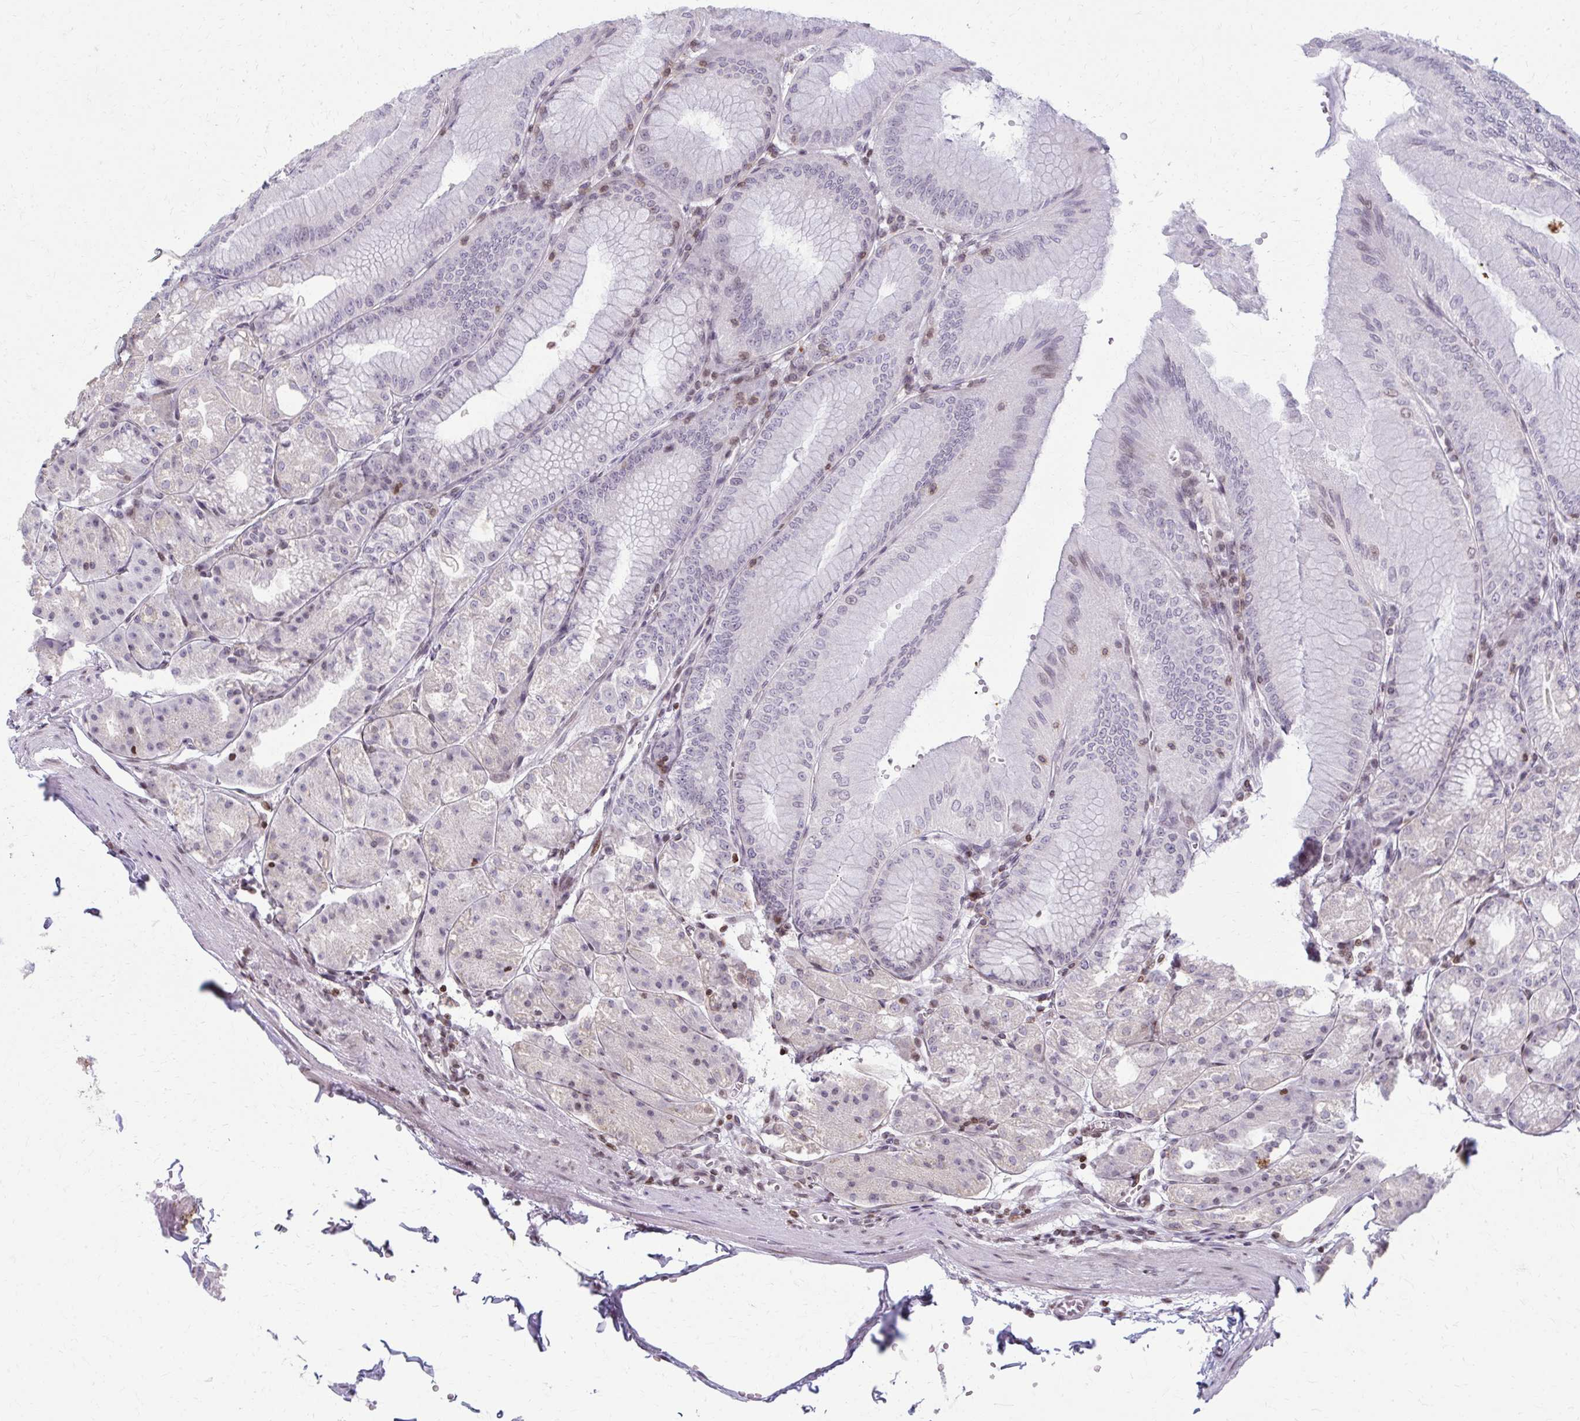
{"staining": {"intensity": "weak", "quantity": "<25%", "location": "nuclear"}, "tissue": "stomach", "cell_type": "Glandular cells", "image_type": "normal", "snomed": [{"axis": "morphology", "description": "Normal tissue, NOS"}, {"axis": "topography", "description": "Stomach, lower"}], "caption": "DAB immunohistochemical staining of benign human stomach exhibits no significant positivity in glandular cells.", "gene": "AP5M1", "patient": {"sex": "male", "age": 71}}